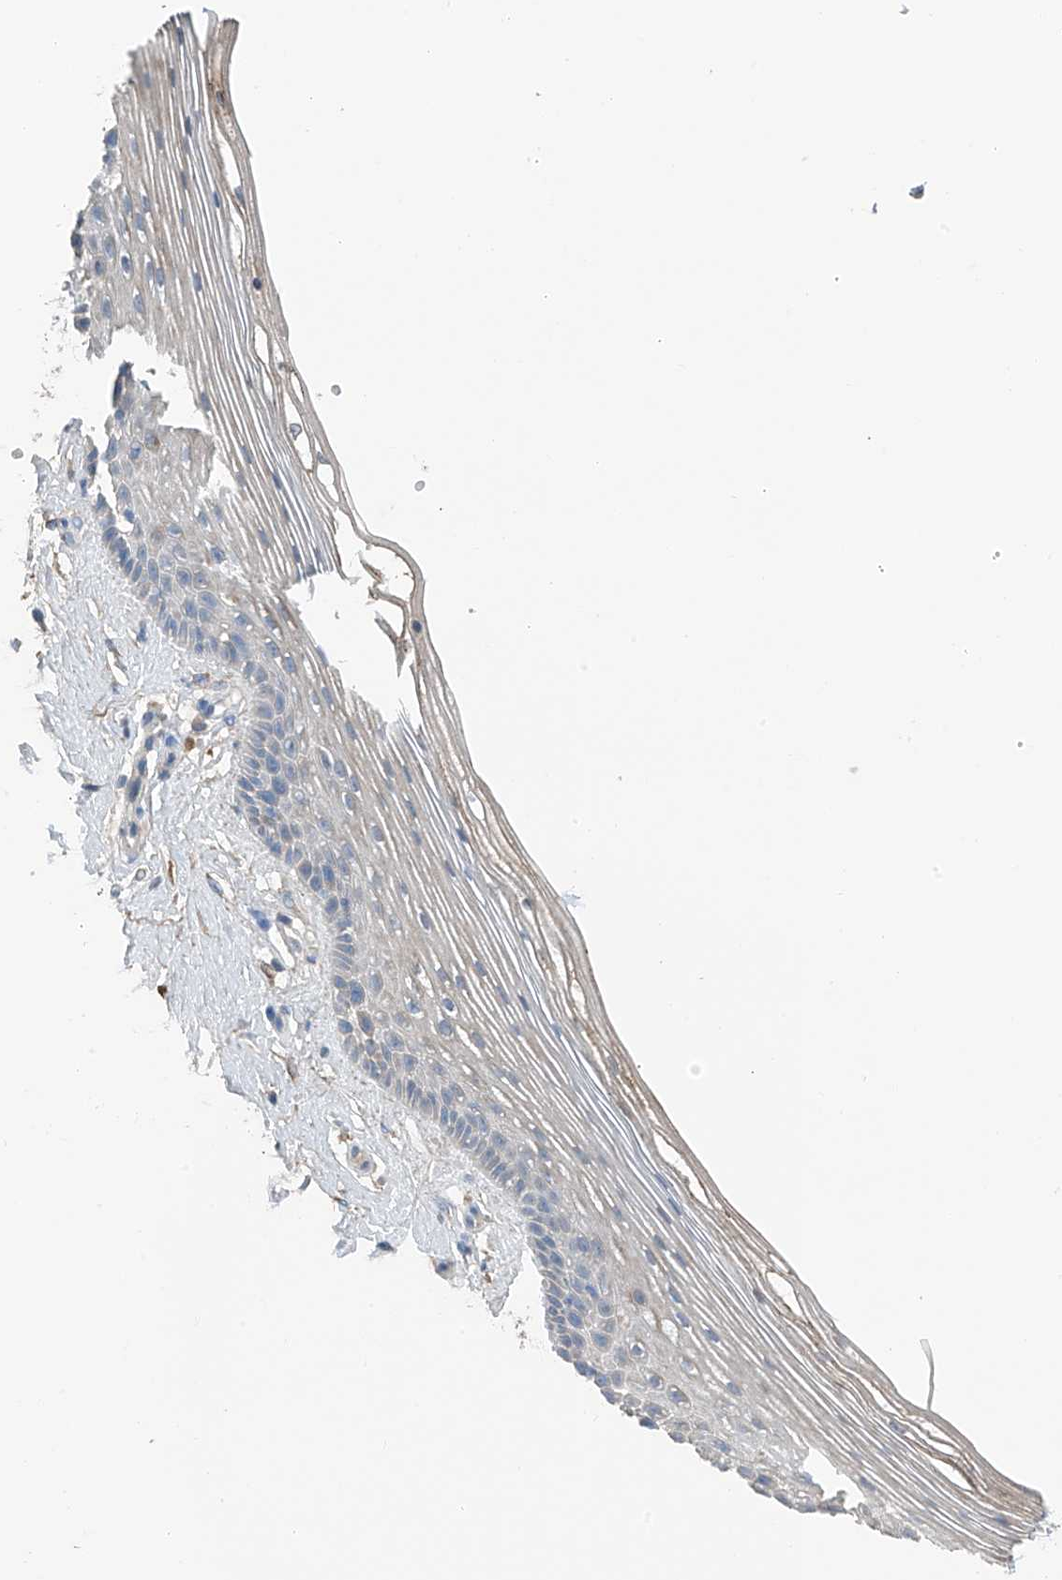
{"staining": {"intensity": "negative", "quantity": "none", "location": "none"}, "tissue": "vagina", "cell_type": "Squamous epithelial cells", "image_type": "normal", "snomed": [{"axis": "morphology", "description": "Normal tissue, NOS"}, {"axis": "topography", "description": "Vagina"}], "caption": "High power microscopy image of an immunohistochemistry micrograph of benign vagina, revealing no significant staining in squamous epithelial cells. The staining was performed using DAB (3,3'-diaminobenzidine) to visualize the protein expression in brown, while the nuclei were stained in blue with hematoxylin (Magnification: 20x).", "gene": "GALNTL6", "patient": {"sex": "female", "age": 46}}